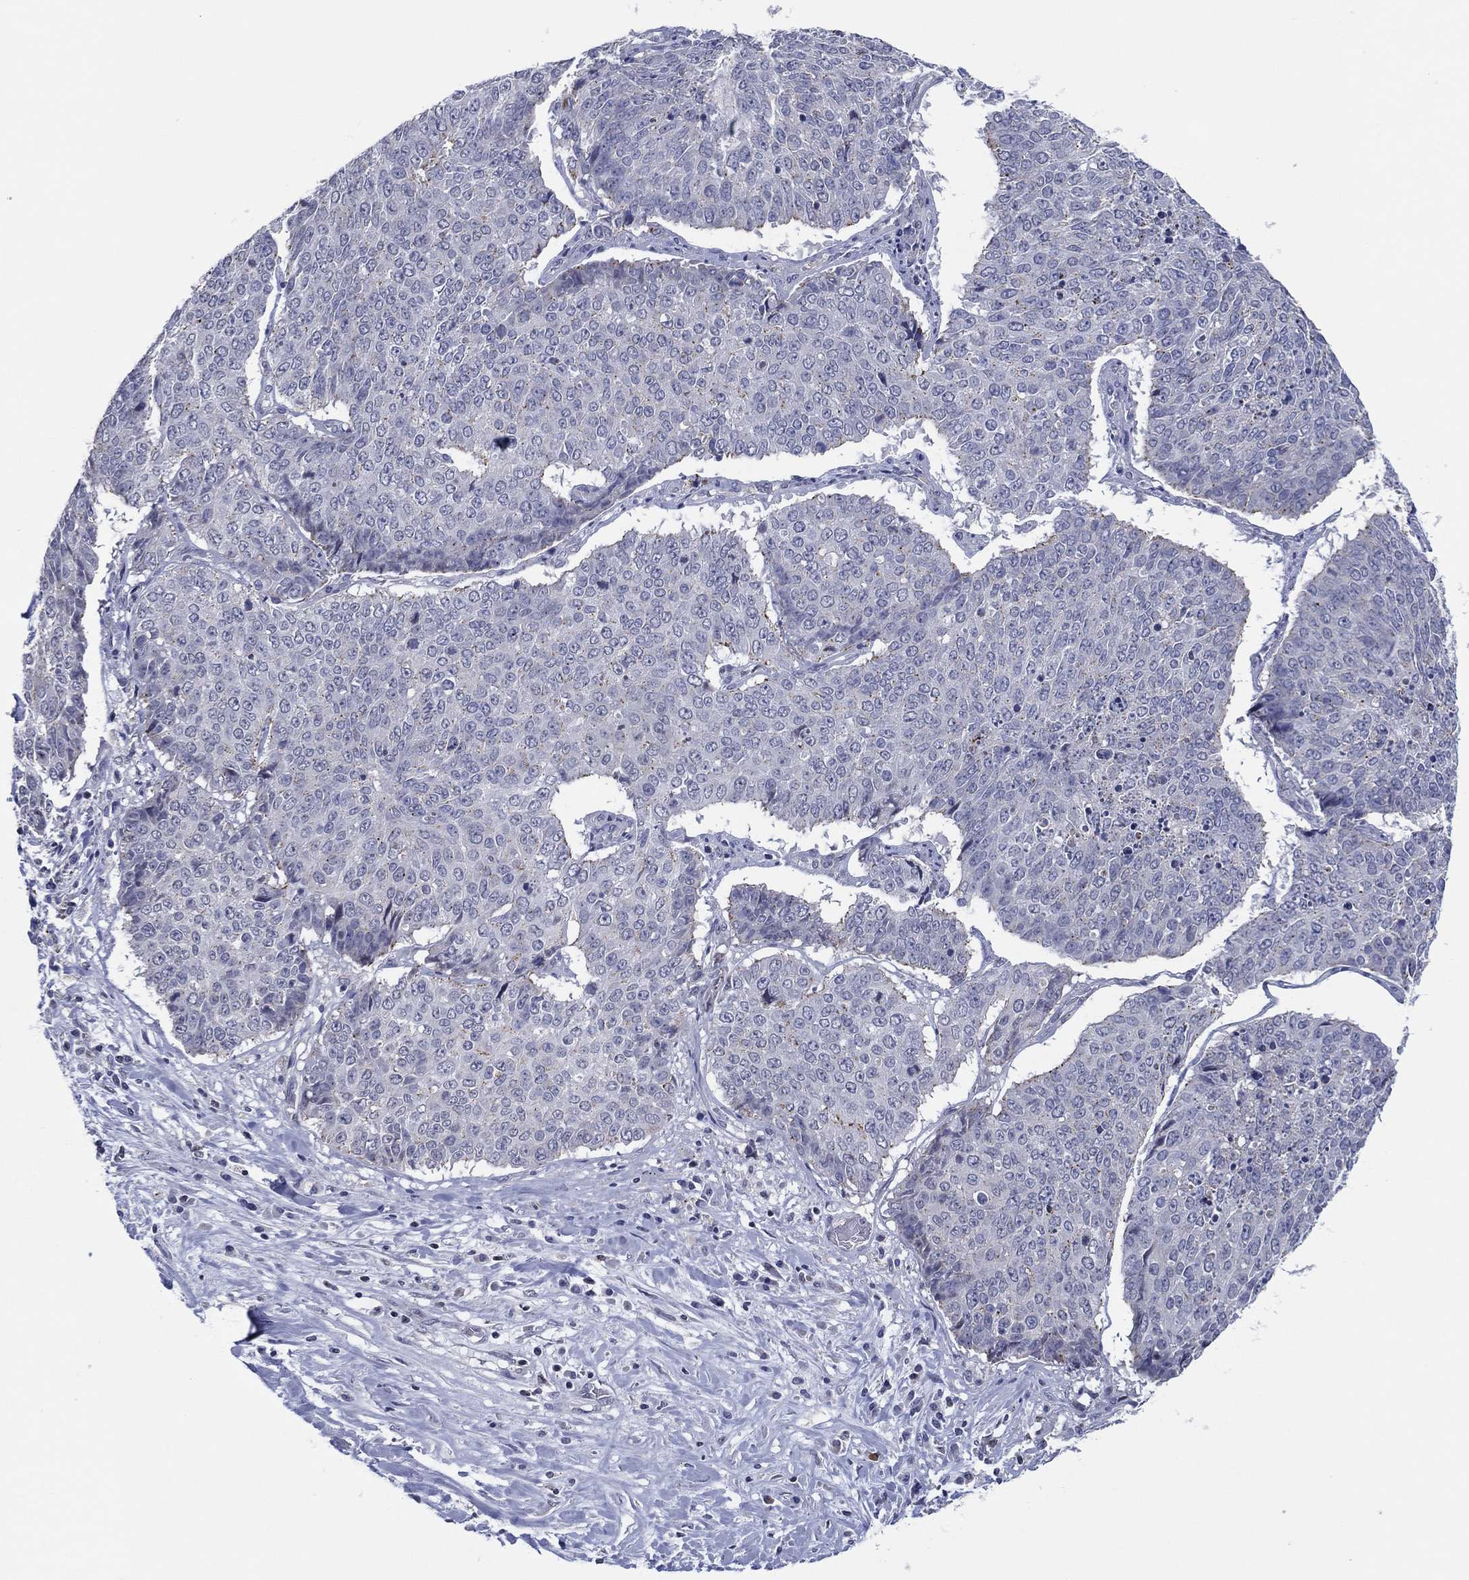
{"staining": {"intensity": "negative", "quantity": "none", "location": "none"}, "tissue": "lung cancer", "cell_type": "Tumor cells", "image_type": "cancer", "snomed": [{"axis": "morphology", "description": "Normal tissue, NOS"}, {"axis": "morphology", "description": "Squamous cell carcinoma, NOS"}, {"axis": "topography", "description": "Bronchus"}, {"axis": "topography", "description": "Lung"}], "caption": "The immunohistochemistry photomicrograph has no significant expression in tumor cells of lung squamous cell carcinoma tissue.", "gene": "TRIM31", "patient": {"sex": "male", "age": 64}}